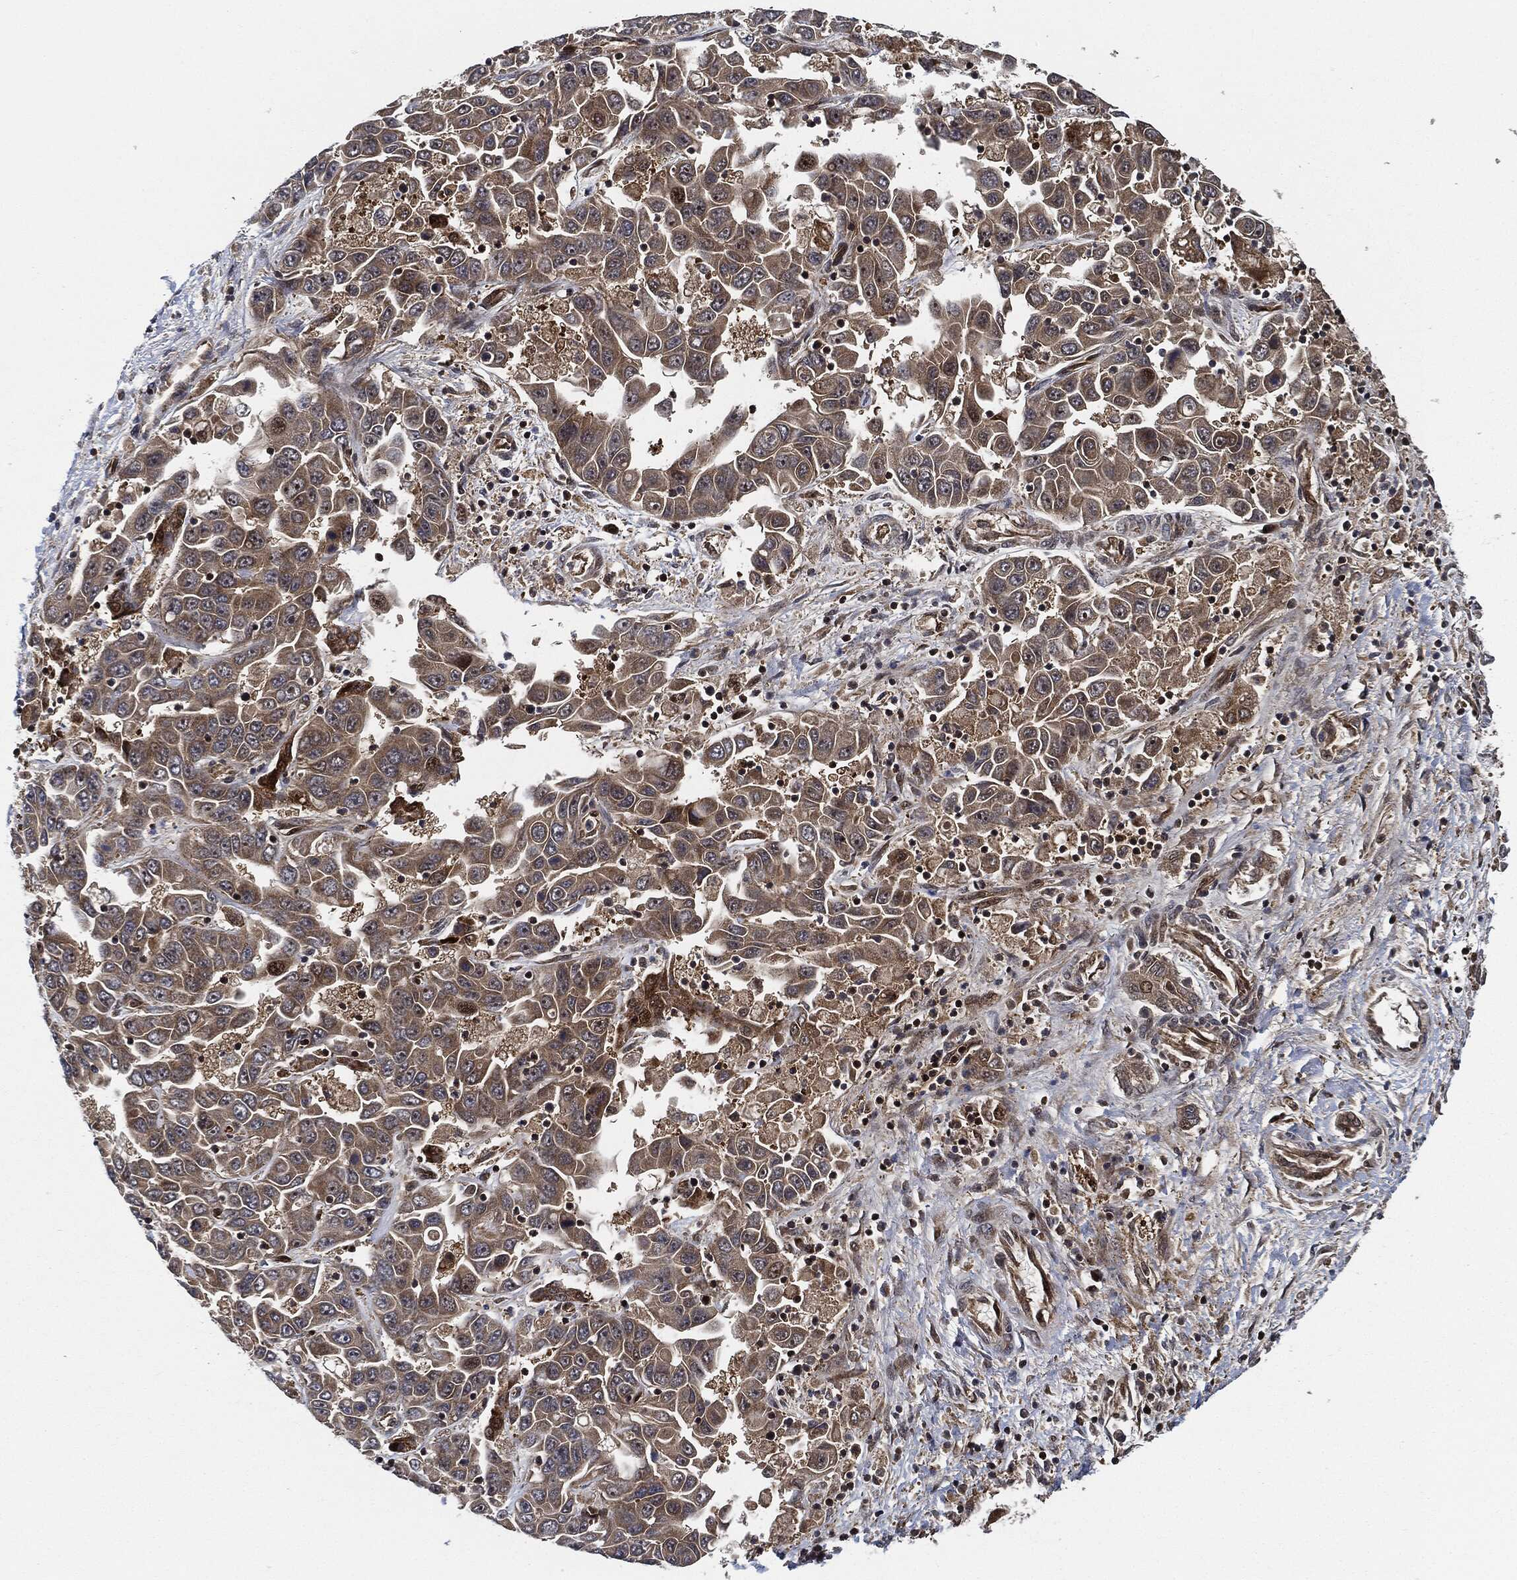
{"staining": {"intensity": "weak", "quantity": "25%-75%", "location": "cytoplasmic/membranous"}, "tissue": "liver cancer", "cell_type": "Tumor cells", "image_type": "cancer", "snomed": [{"axis": "morphology", "description": "Cholangiocarcinoma"}, {"axis": "topography", "description": "Liver"}], "caption": "Immunohistochemistry (IHC) staining of cholangiocarcinoma (liver), which displays low levels of weak cytoplasmic/membranous staining in approximately 25%-75% of tumor cells indicating weak cytoplasmic/membranous protein expression. The staining was performed using DAB (brown) for protein detection and nuclei were counterstained in hematoxylin (blue).", "gene": "RNASEL", "patient": {"sex": "female", "age": 52}}